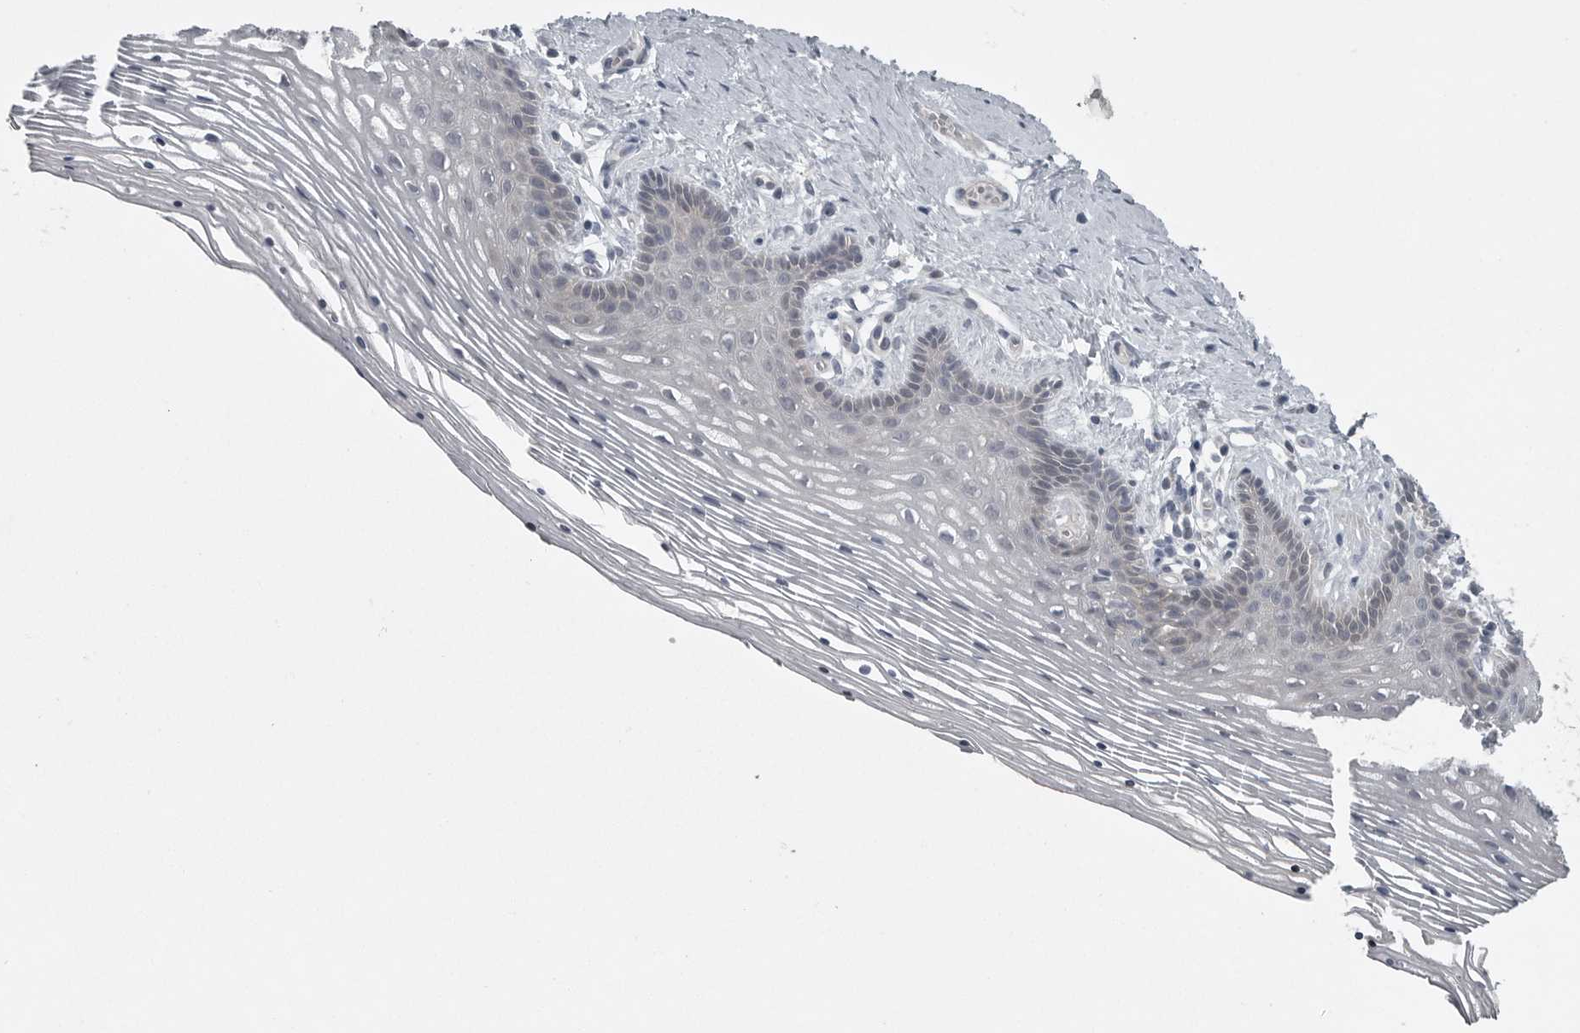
{"staining": {"intensity": "negative", "quantity": "none", "location": "none"}, "tissue": "vagina", "cell_type": "Squamous epithelial cells", "image_type": "normal", "snomed": [{"axis": "morphology", "description": "Normal tissue, NOS"}, {"axis": "topography", "description": "Vagina"}], "caption": "This is a micrograph of immunohistochemistry staining of normal vagina, which shows no expression in squamous epithelial cells.", "gene": "PHF13", "patient": {"sex": "female", "age": 32}}